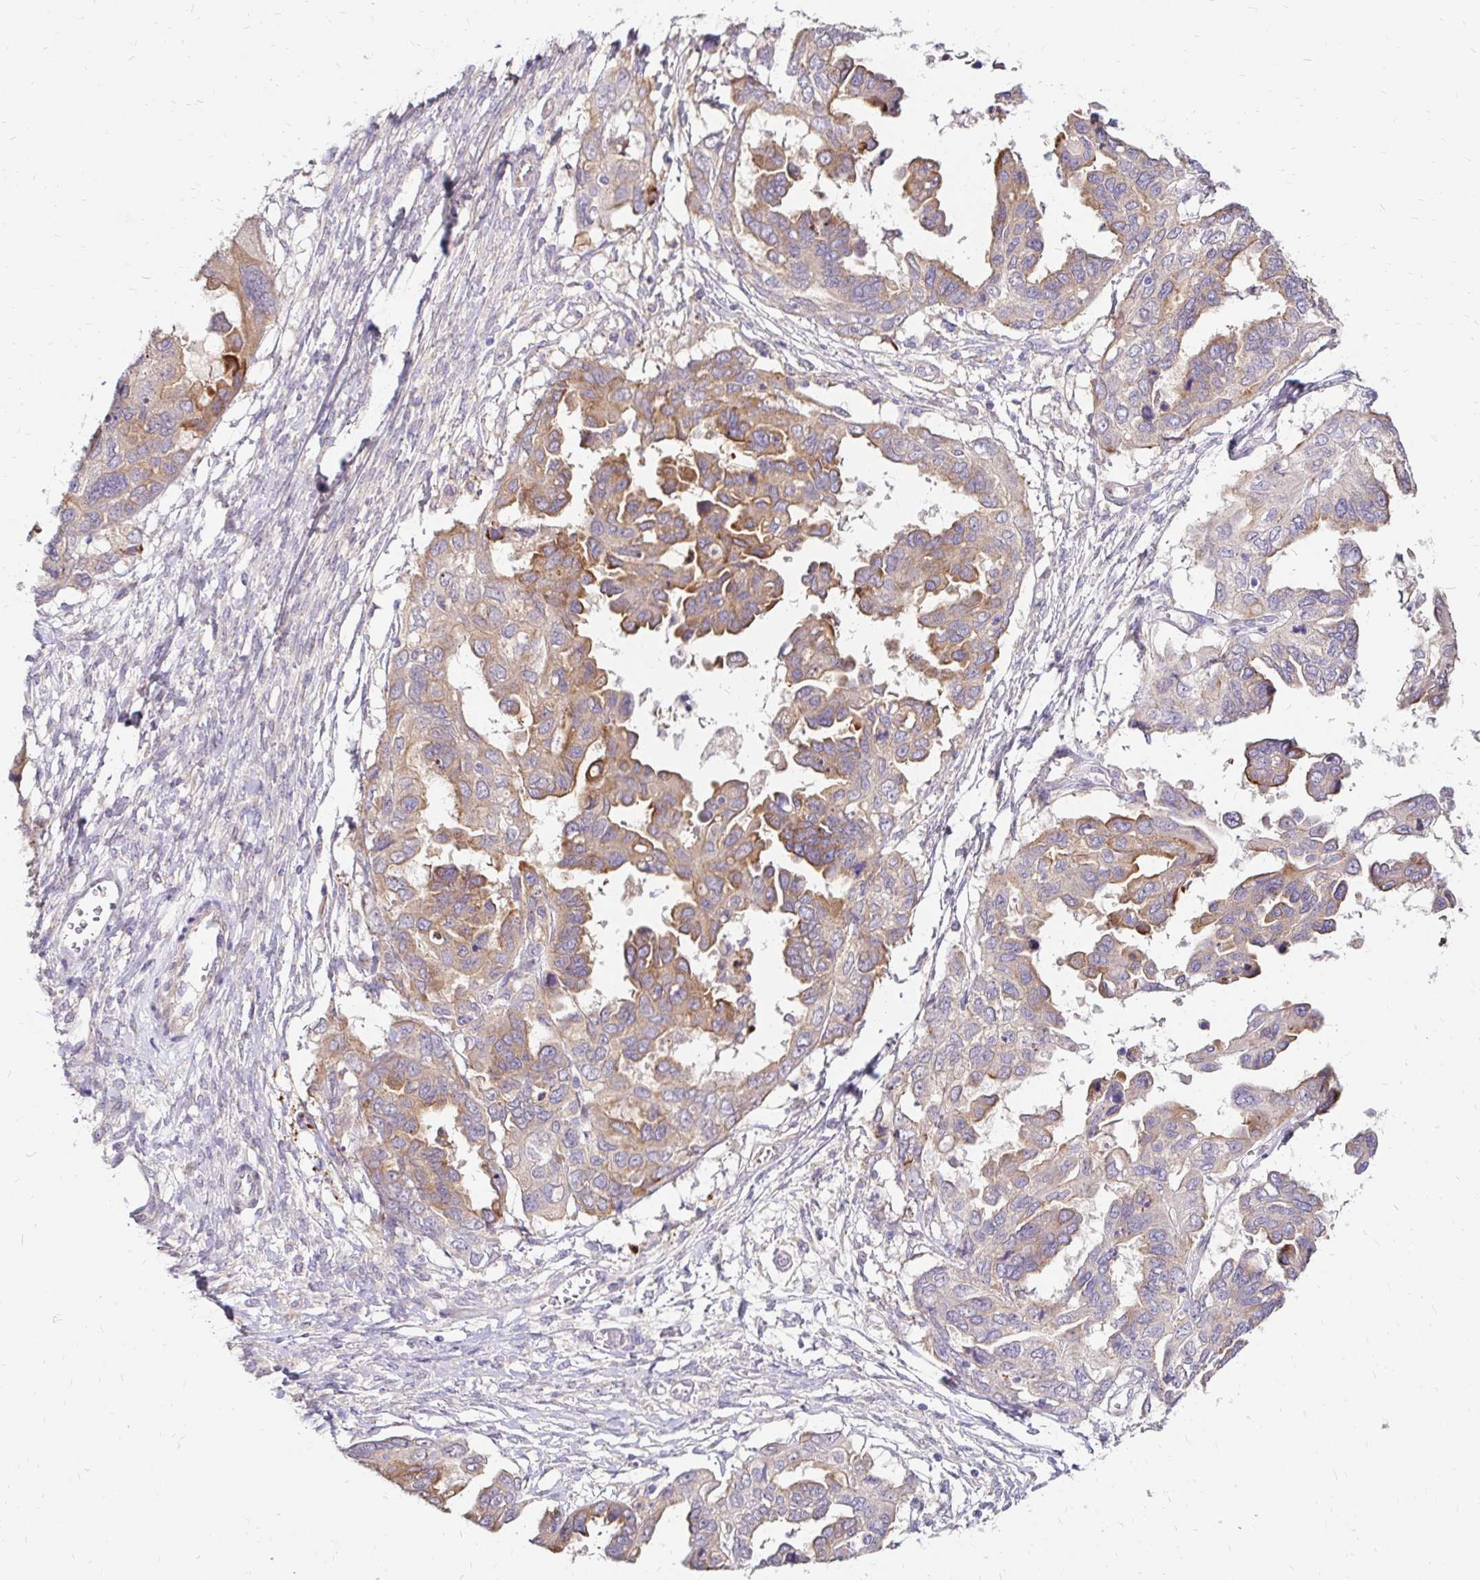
{"staining": {"intensity": "weak", "quantity": ">75%", "location": "cytoplasmic/membranous"}, "tissue": "ovarian cancer", "cell_type": "Tumor cells", "image_type": "cancer", "snomed": [{"axis": "morphology", "description": "Cystadenocarcinoma, serous, NOS"}, {"axis": "topography", "description": "Ovary"}], "caption": "Protein positivity by IHC exhibits weak cytoplasmic/membranous expression in approximately >75% of tumor cells in ovarian serous cystadenocarcinoma.", "gene": "PRIMA1", "patient": {"sex": "female", "age": 53}}